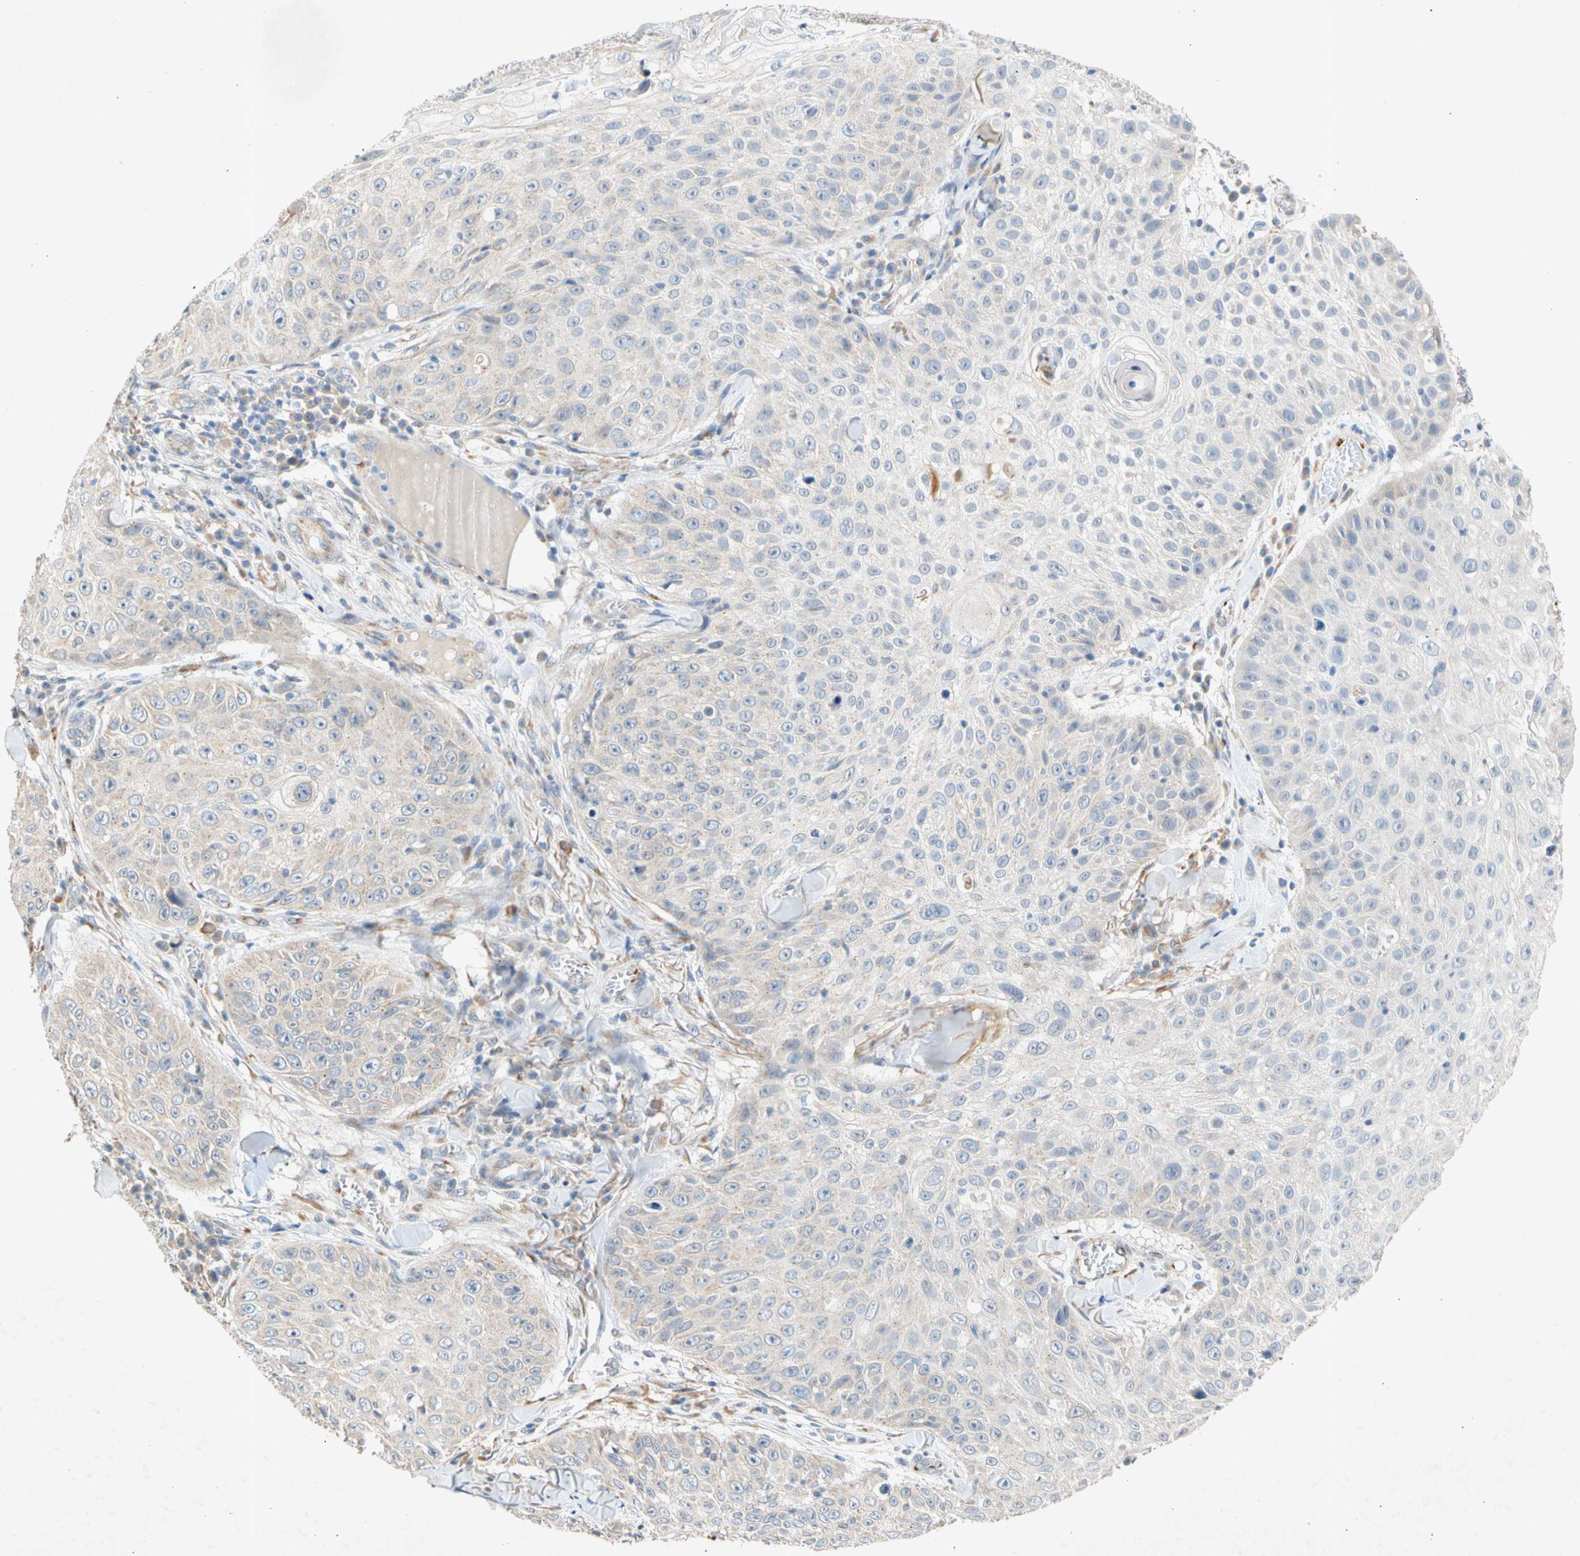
{"staining": {"intensity": "negative", "quantity": "none", "location": "none"}, "tissue": "skin cancer", "cell_type": "Tumor cells", "image_type": "cancer", "snomed": [{"axis": "morphology", "description": "Squamous cell carcinoma, NOS"}, {"axis": "topography", "description": "Skin"}], "caption": "Immunohistochemistry (IHC) of skin cancer displays no positivity in tumor cells.", "gene": "GASK1B", "patient": {"sex": "male", "age": 86}}